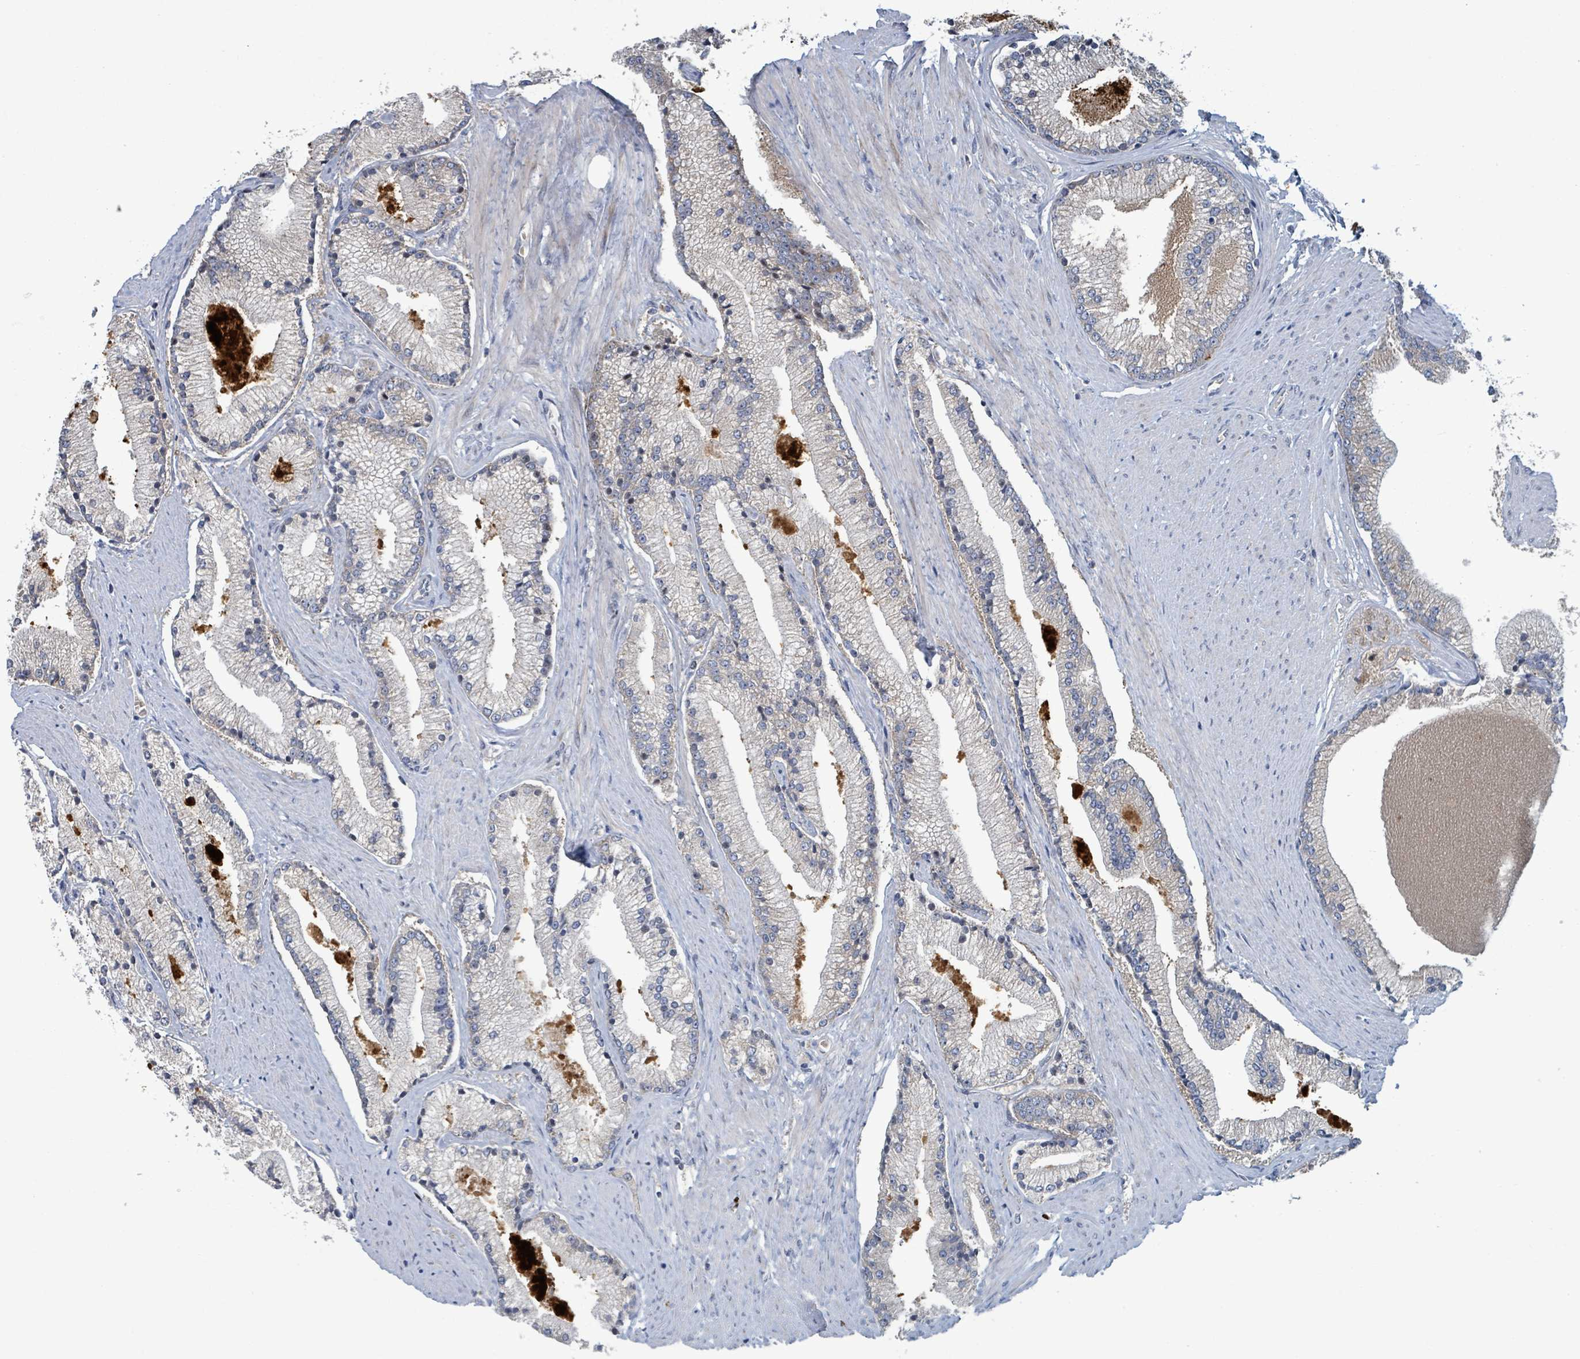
{"staining": {"intensity": "negative", "quantity": "none", "location": "none"}, "tissue": "prostate cancer", "cell_type": "Tumor cells", "image_type": "cancer", "snomed": [{"axis": "morphology", "description": "Adenocarcinoma, High grade"}, {"axis": "topography", "description": "Prostate"}], "caption": "Adenocarcinoma (high-grade) (prostate) stained for a protein using immunohistochemistry shows no expression tumor cells.", "gene": "OR51E1", "patient": {"sex": "male", "age": 67}}